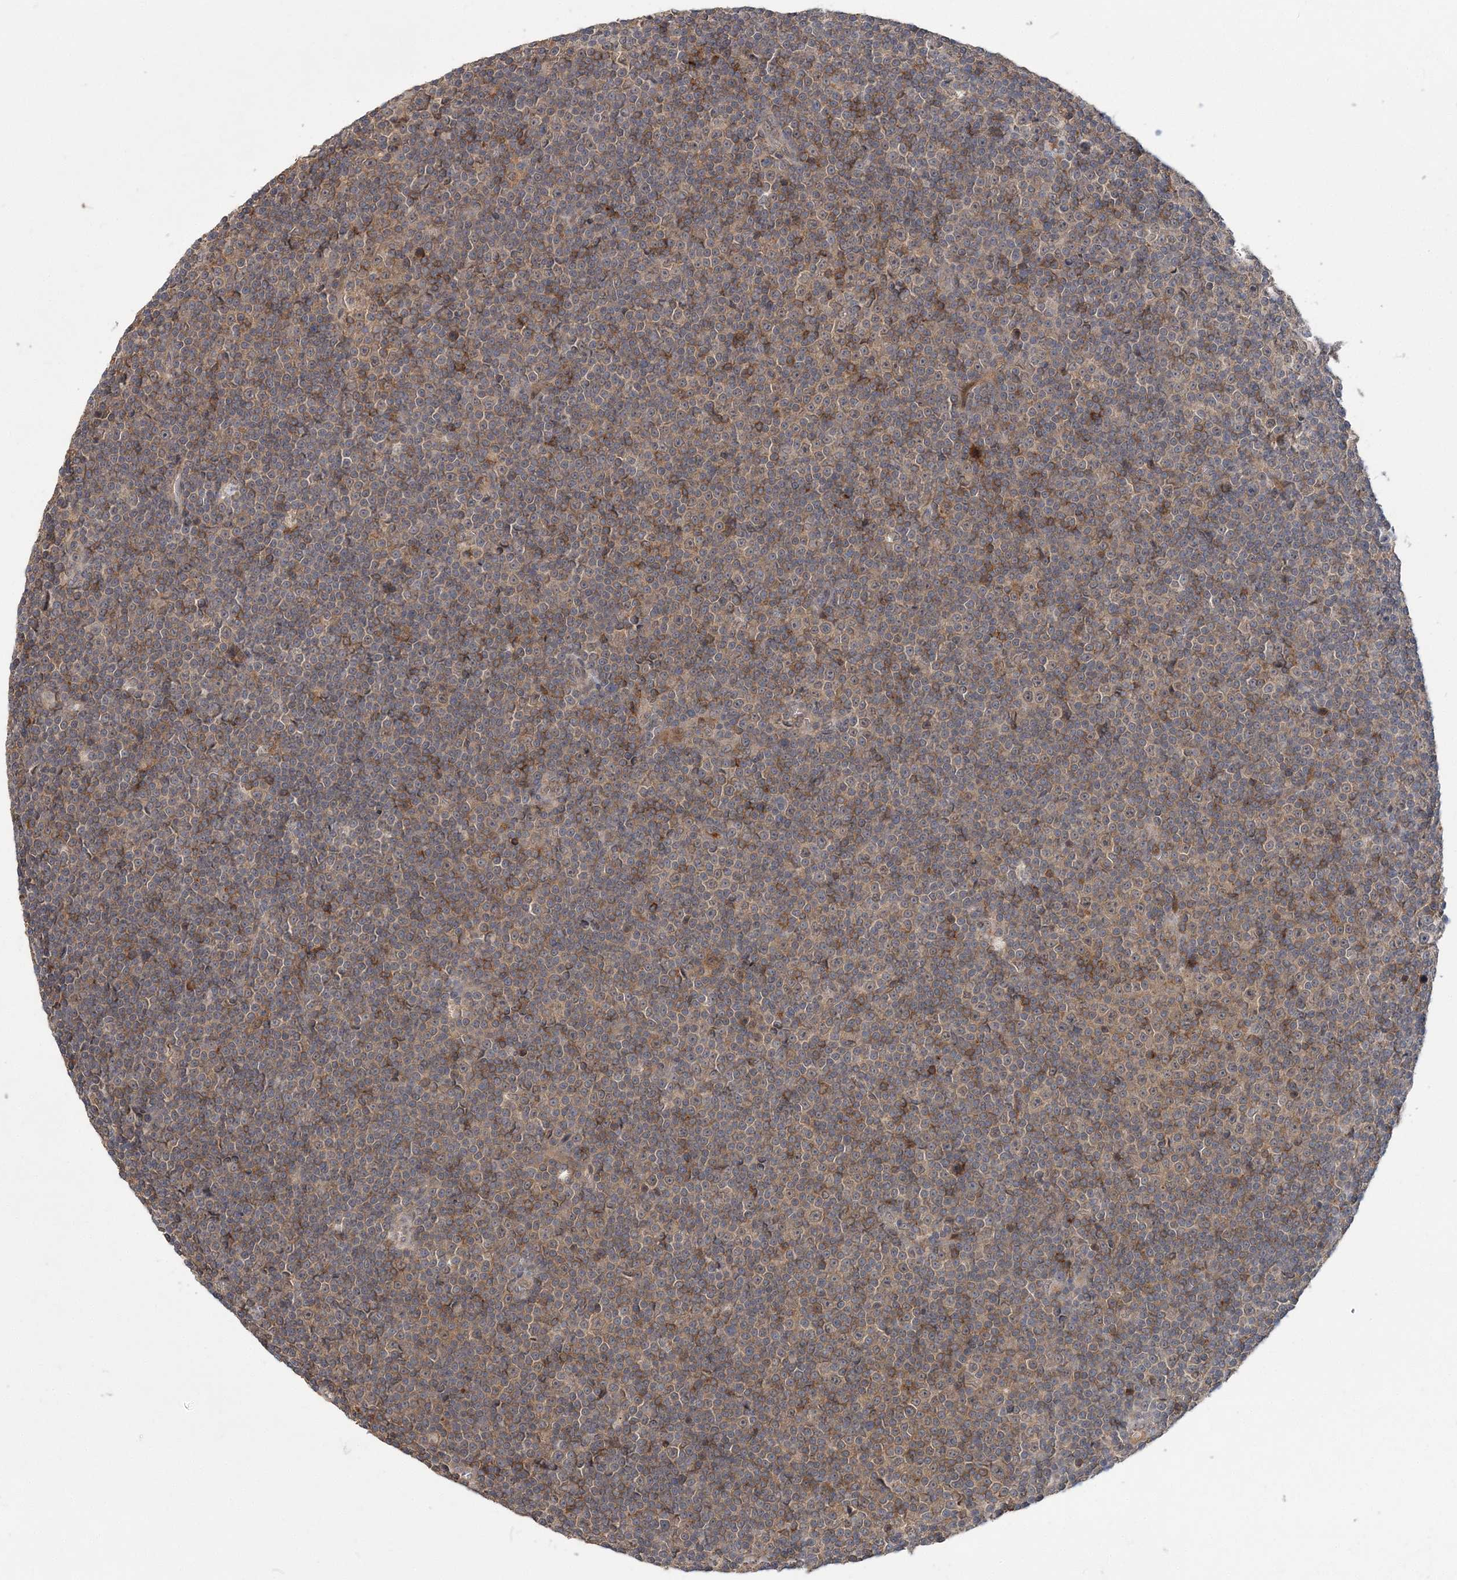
{"staining": {"intensity": "weak", "quantity": ">75%", "location": "cytoplasmic/membranous"}, "tissue": "lymphoma", "cell_type": "Tumor cells", "image_type": "cancer", "snomed": [{"axis": "morphology", "description": "Malignant lymphoma, non-Hodgkin's type, Low grade"}, {"axis": "topography", "description": "Lymph node"}], "caption": "Lymphoma stained with IHC displays weak cytoplasmic/membranous positivity in about >75% of tumor cells.", "gene": "RNF25", "patient": {"sex": "female", "age": 67}}